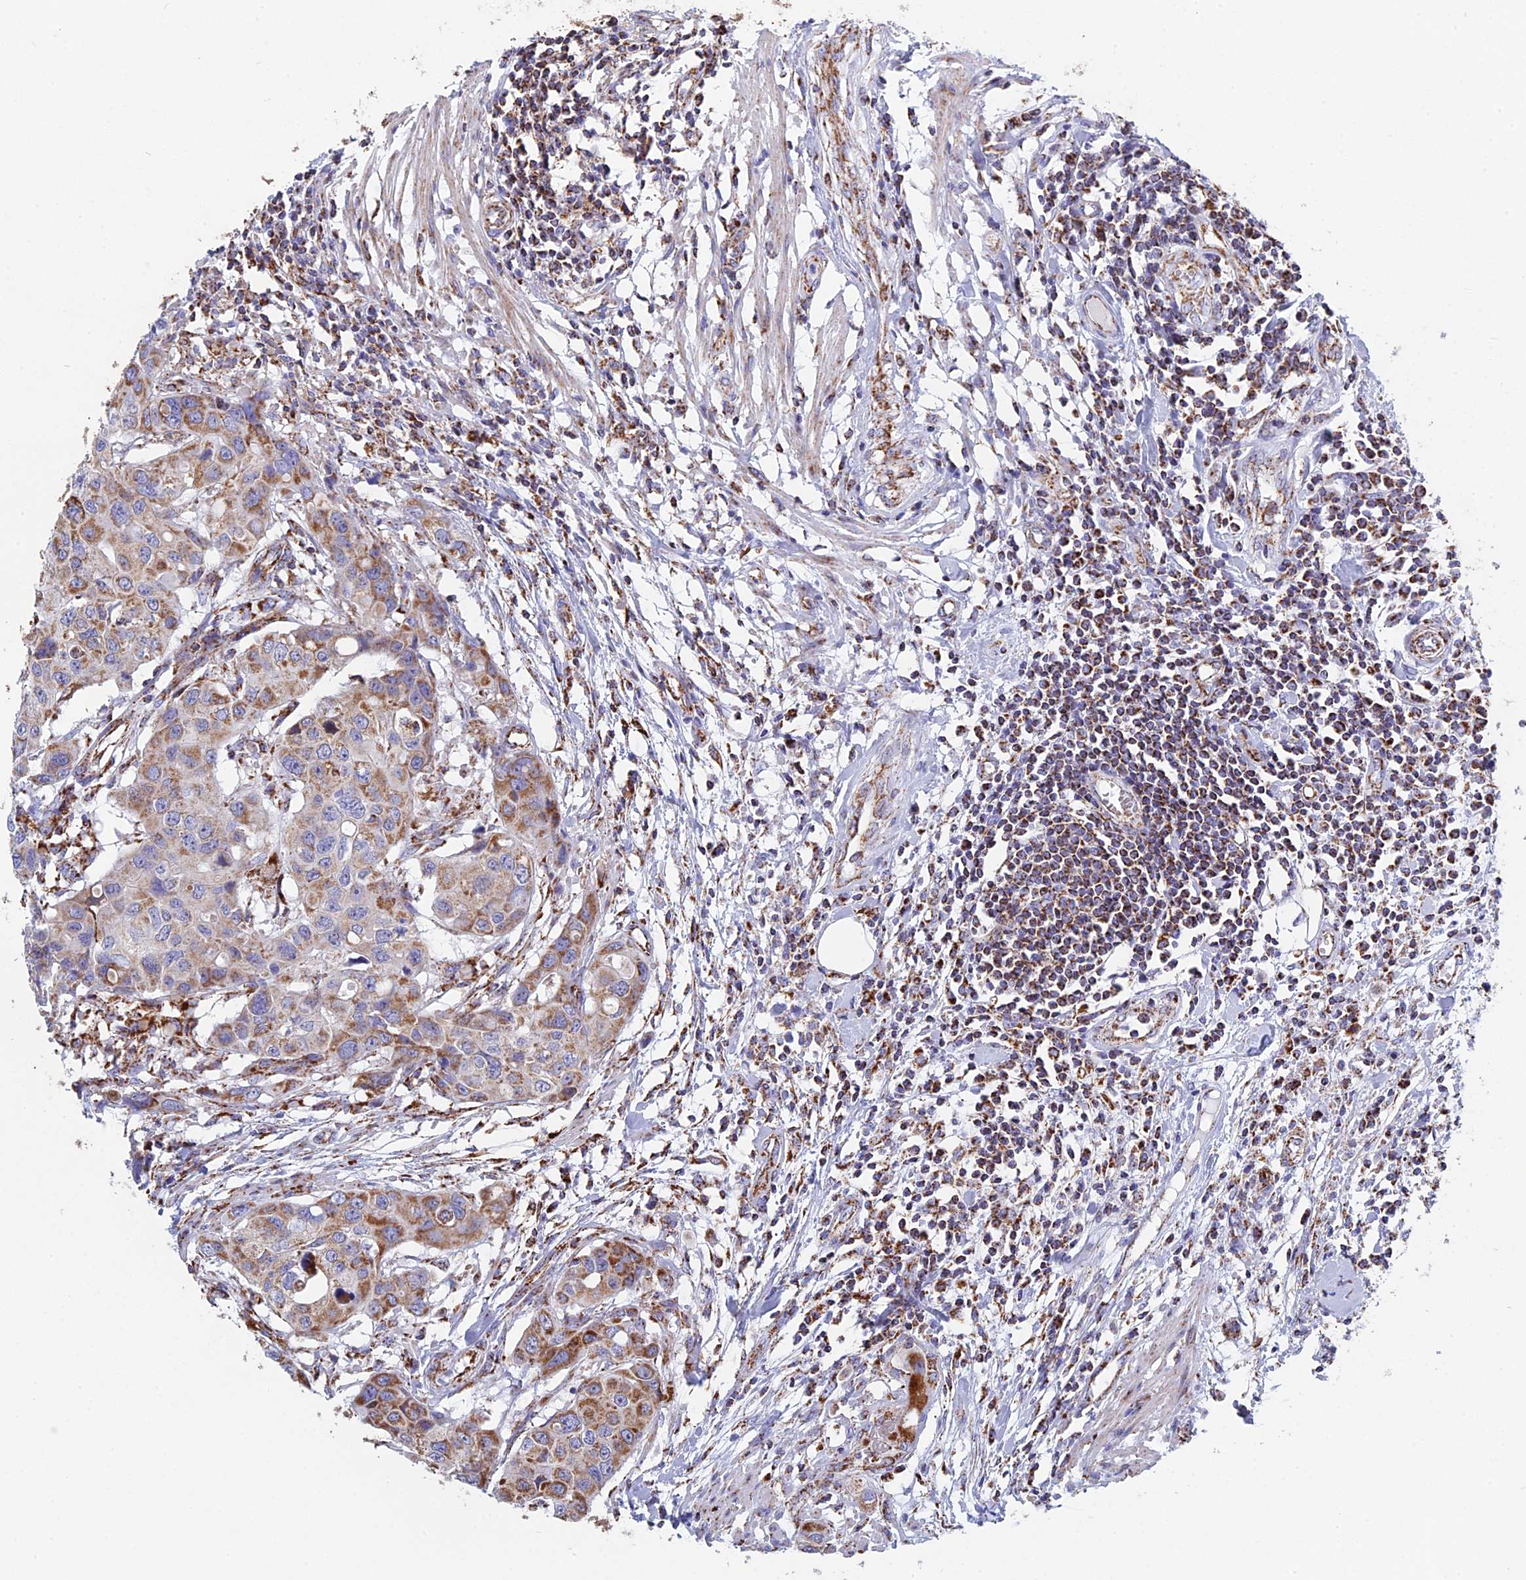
{"staining": {"intensity": "moderate", "quantity": ">75%", "location": "cytoplasmic/membranous"}, "tissue": "colorectal cancer", "cell_type": "Tumor cells", "image_type": "cancer", "snomed": [{"axis": "morphology", "description": "Adenocarcinoma, NOS"}, {"axis": "topography", "description": "Colon"}], "caption": "A histopathology image showing moderate cytoplasmic/membranous staining in approximately >75% of tumor cells in colorectal adenocarcinoma, as visualized by brown immunohistochemical staining.", "gene": "NDUFA5", "patient": {"sex": "male", "age": 77}}